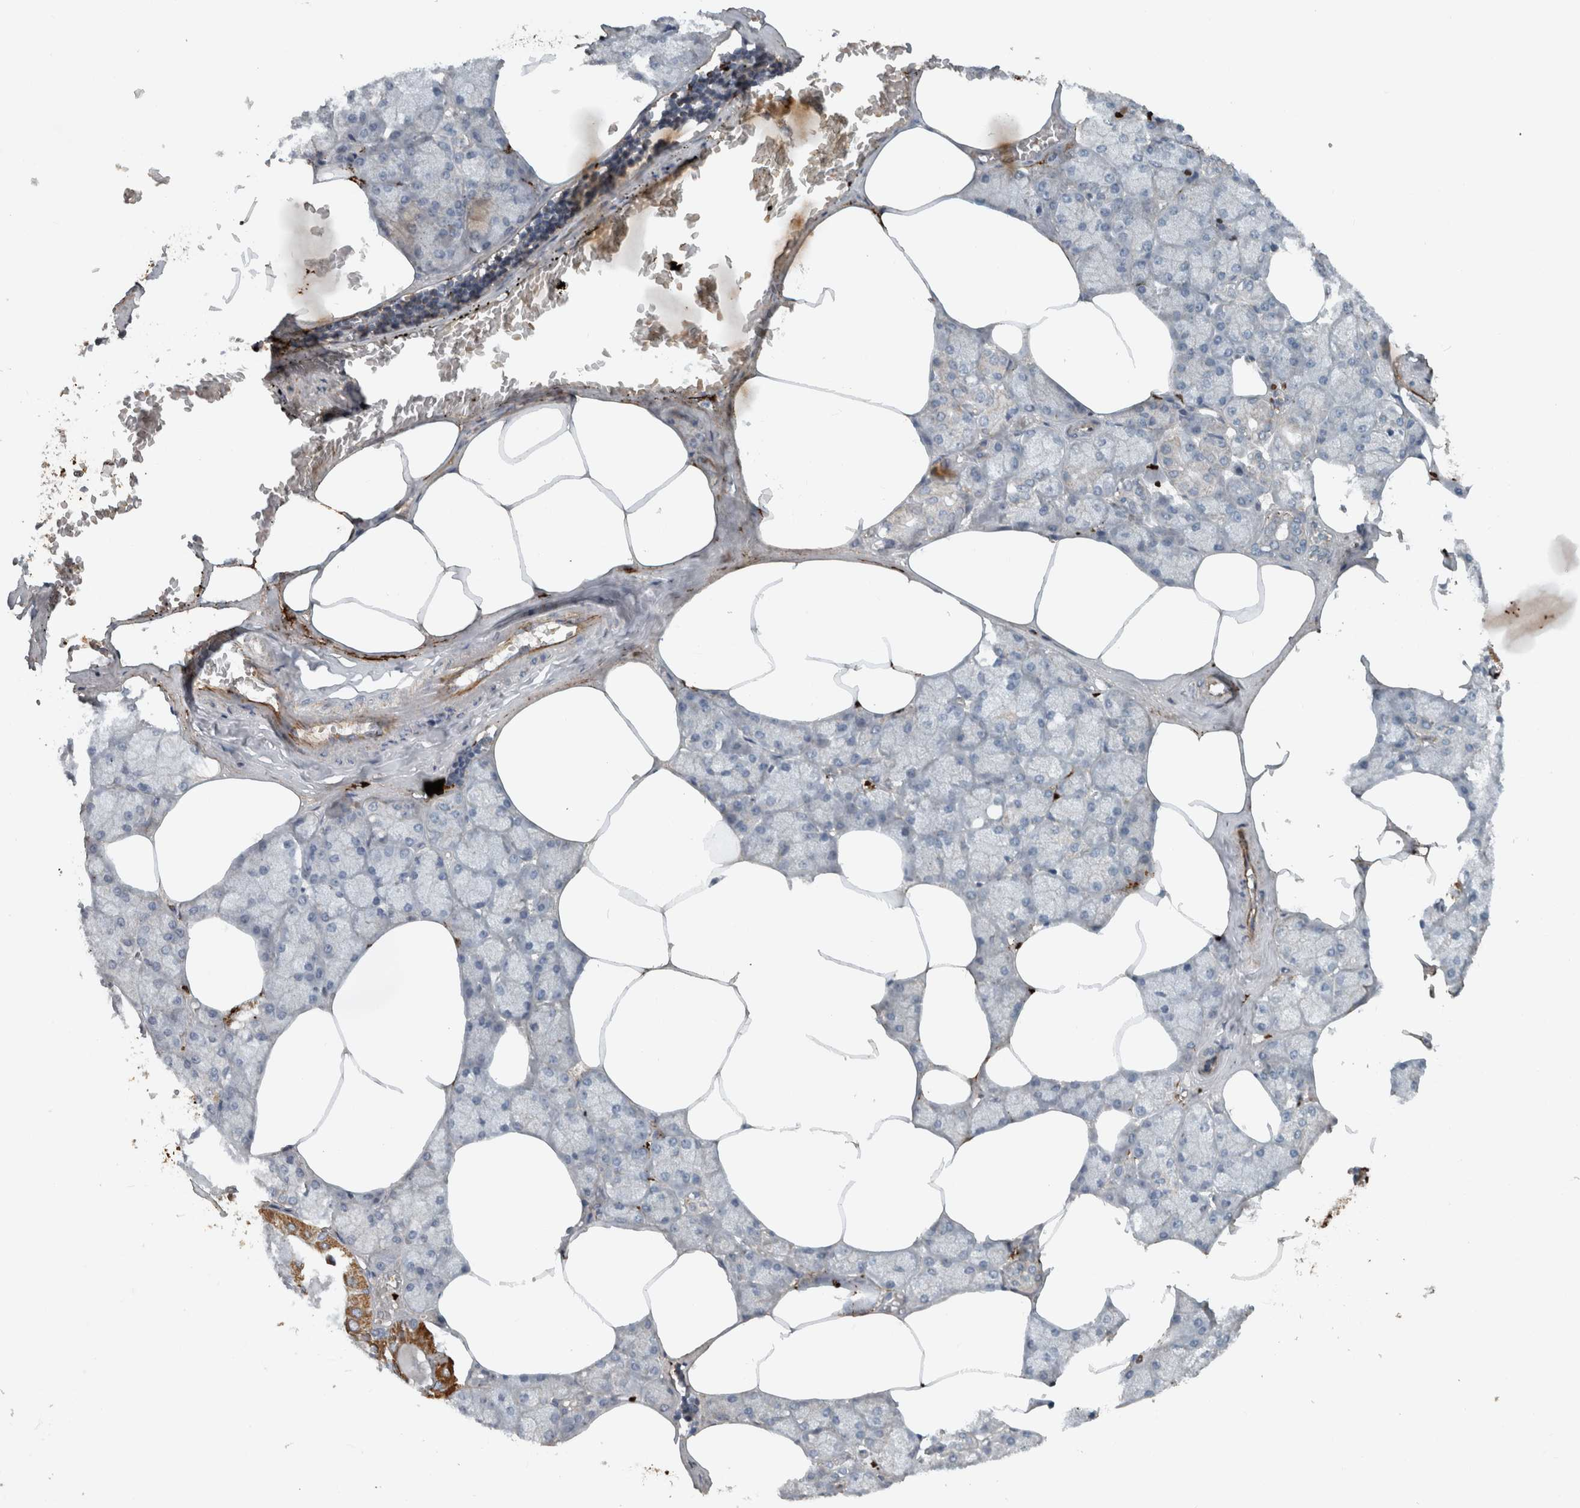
{"staining": {"intensity": "moderate", "quantity": "<25%", "location": "cytoplasmic/membranous"}, "tissue": "salivary gland", "cell_type": "Glandular cells", "image_type": "normal", "snomed": [{"axis": "morphology", "description": "Normal tissue, NOS"}, {"axis": "topography", "description": "Salivary gland"}], "caption": "Glandular cells reveal low levels of moderate cytoplasmic/membranous expression in approximately <25% of cells in unremarkable salivary gland. (Stains: DAB in brown, nuclei in blue, Microscopy: brightfield microscopy at high magnification).", "gene": "FN1", "patient": {"sex": "male", "age": 62}}